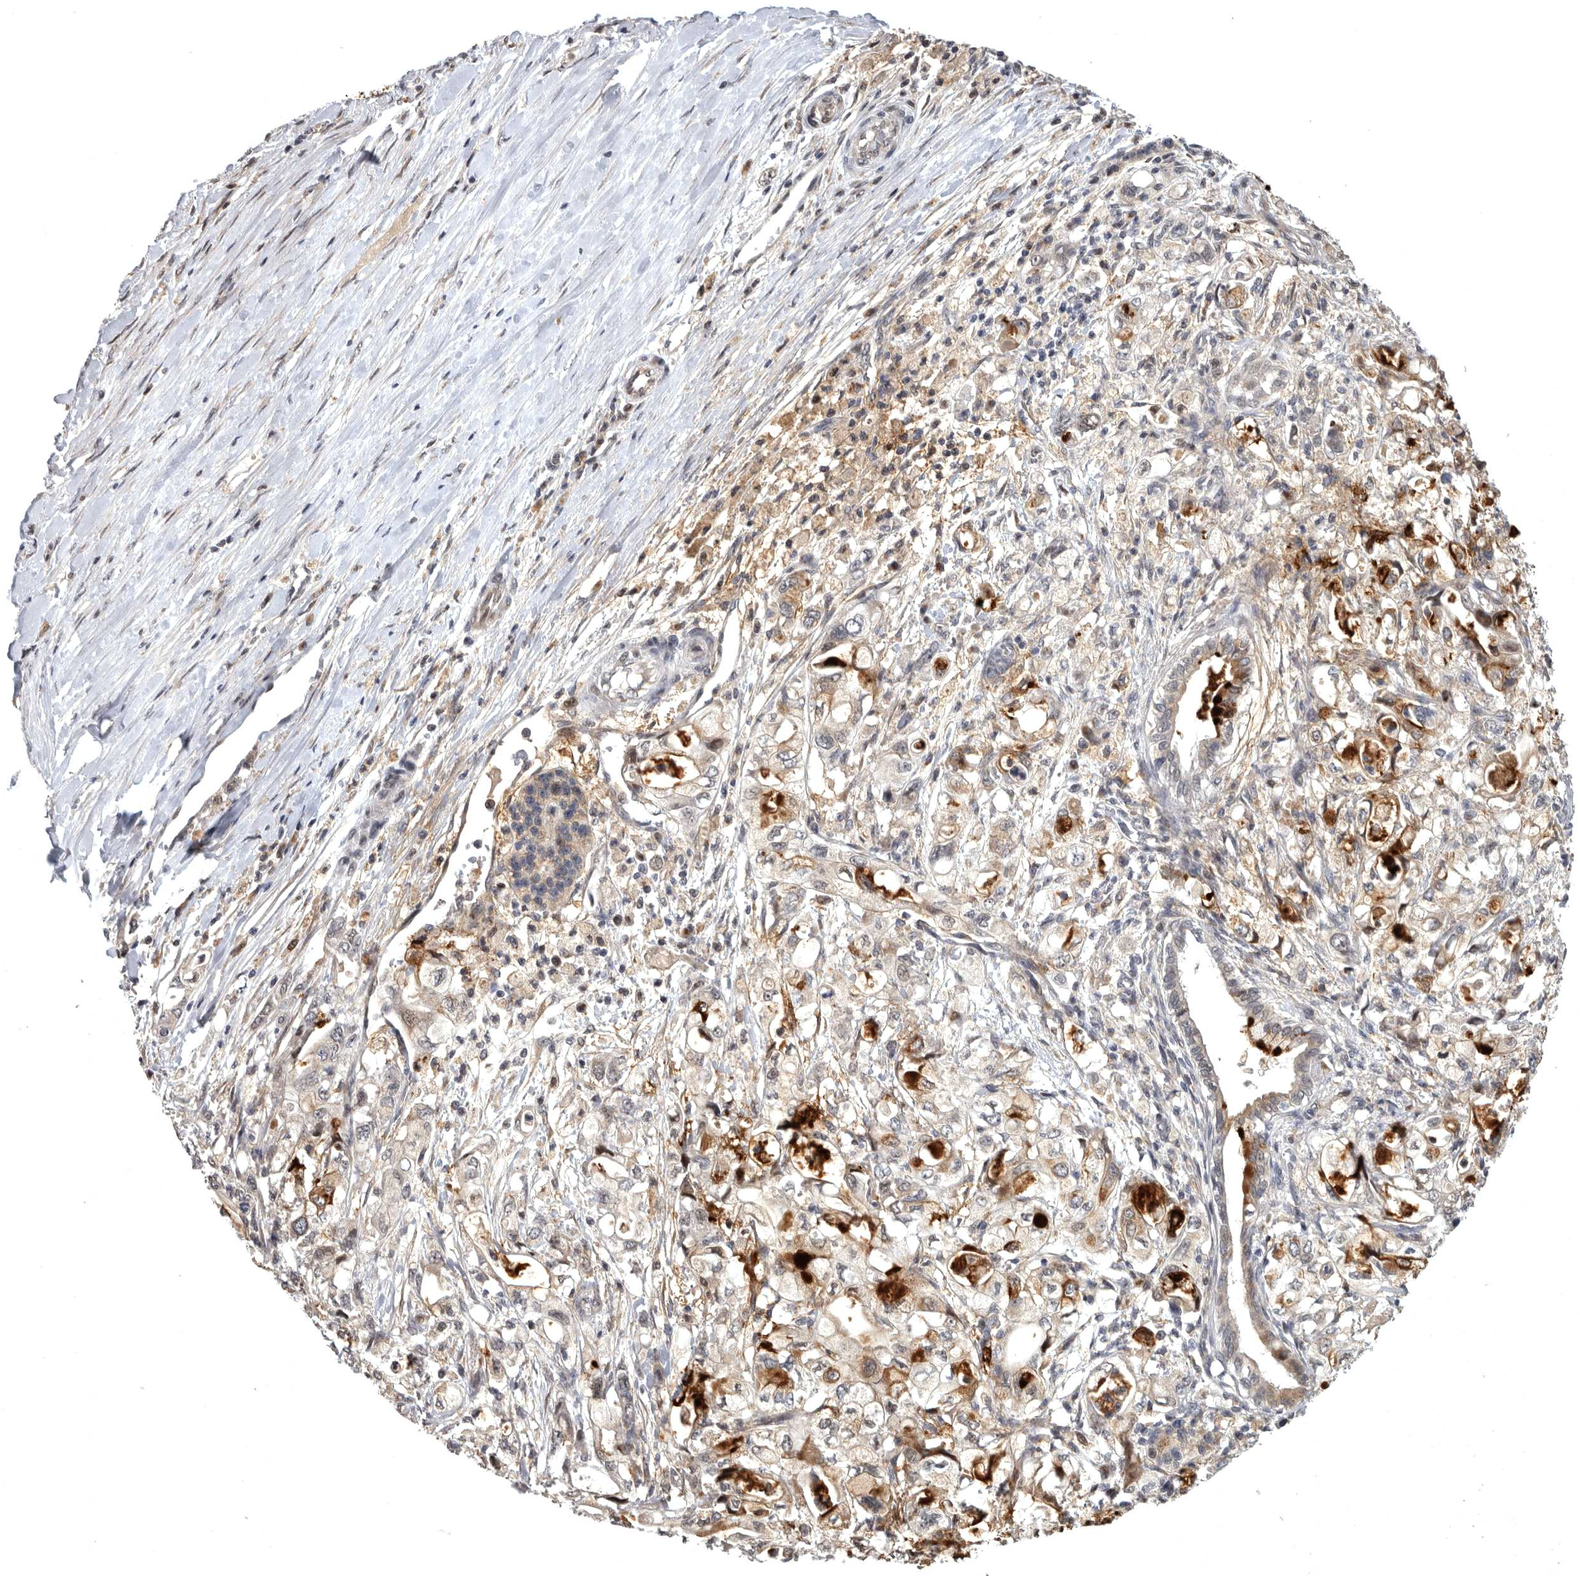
{"staining": {"intensity": "moderate", "quantity": "25%-75%", "location": "cytoplasmic/membranous"}, "tissue": "pancreatic cancer", "cell_type": "Tumor cells", "image_type": "cancer", "snomed": [{"axis": "morphology", "description": "Adenocarcinoma, NOS"}, {"axis": "topography", "description": "Pancreas"}], "caption": "Protein expression analysis of pancreatic cancer demonstrates moderate cytoplasmic/membranous expression in about 25%-75% of tumor cells.", "gene": "MAN2A1", "patient": {"sex": "male", "age": 79}}